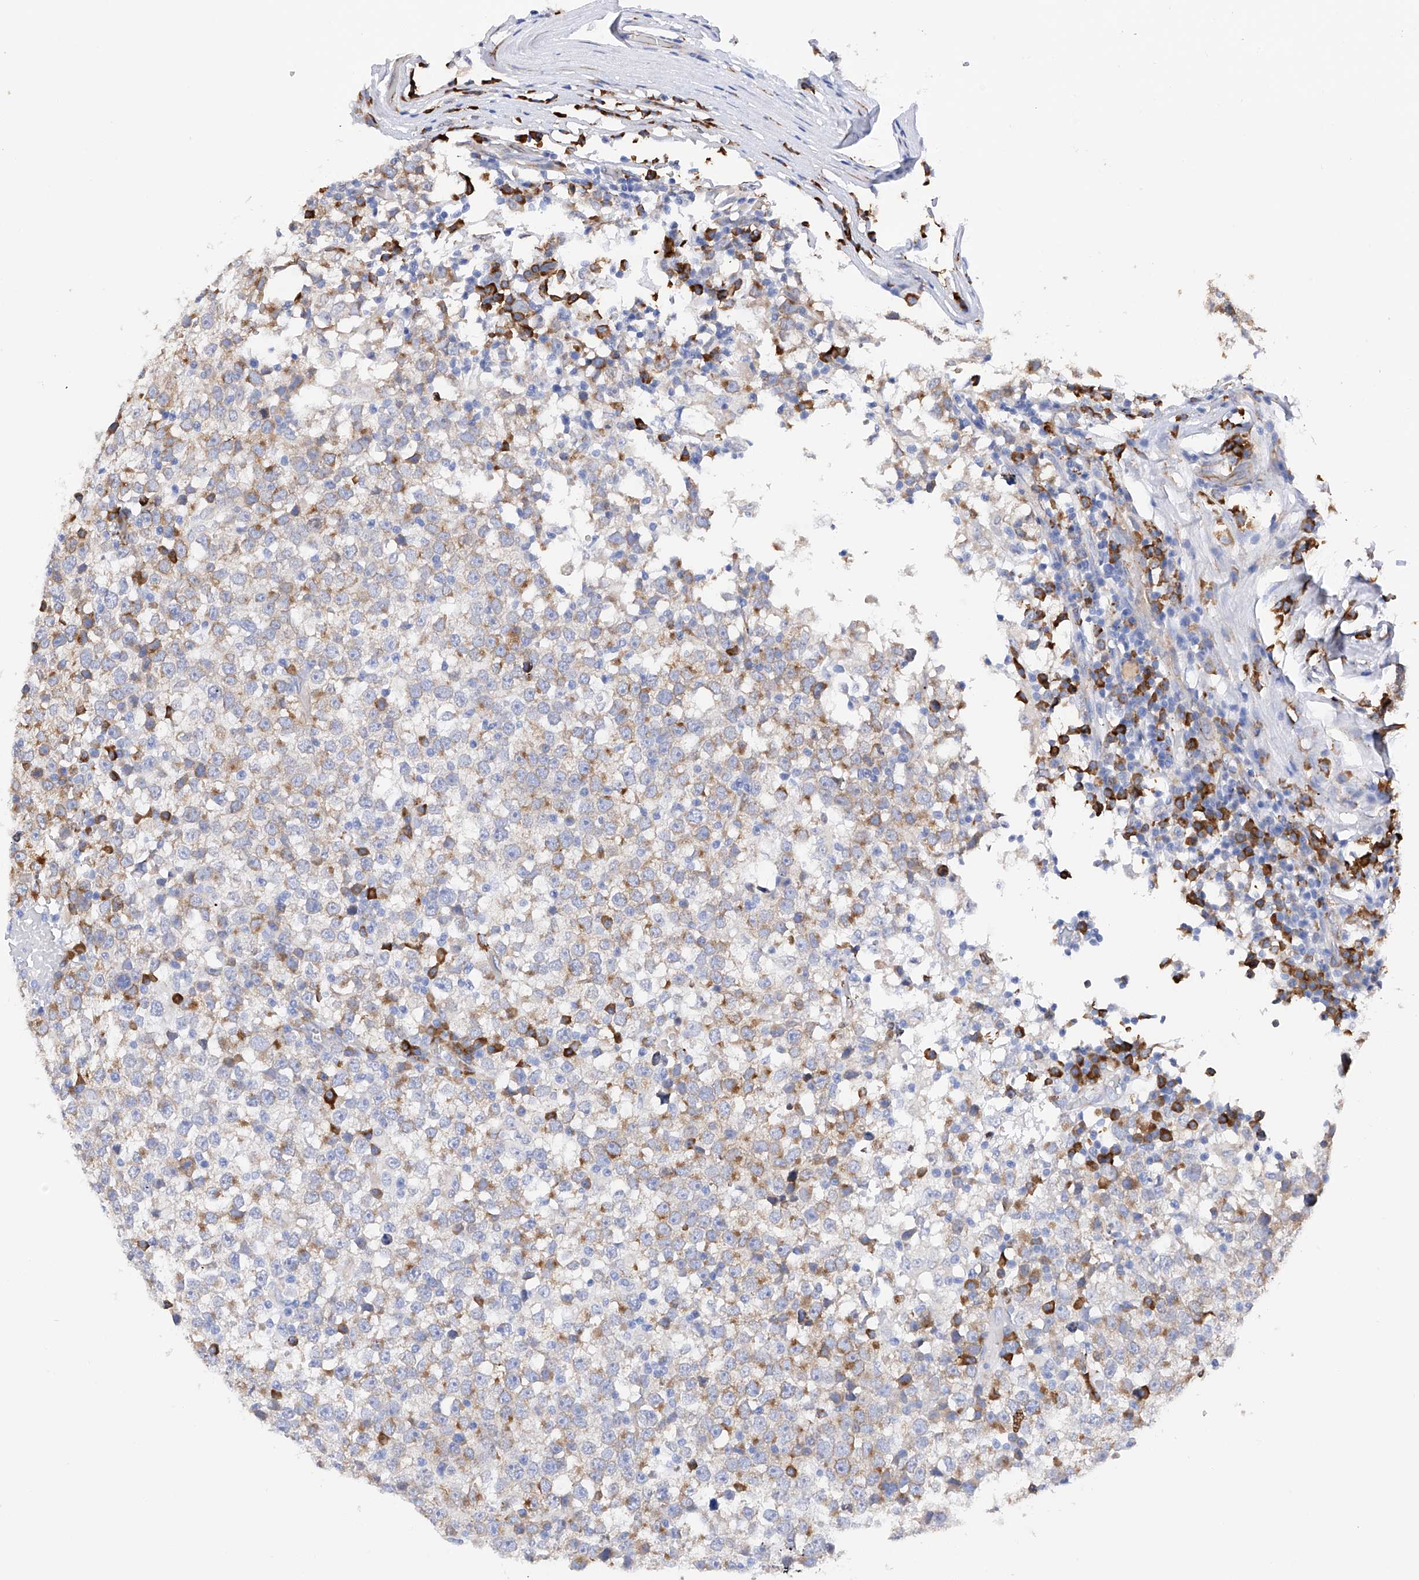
{"staining": {"intensity": "moderate", "quantity": "<25%", "location": "cytoplasmic/membranous"}, "tissue": "testis cancer", "cell_type": "Tumor cells", "image_type": "cancer", "snomed": [{"axis": "morphology", "description": "Seminoma, NOS"}, {"axis": "topography", "description": "Testis"}], "caption": "Tumor cells demonstrate low levels of moderate cytoplasmic/membranous positivity in approximately <25% of cells in testis seminoma. (brown staining indicates protein expression, while blue staining denotes nuclei).", "gene": "PDIA5", "patient": {"sex": "male", "age": 65}}